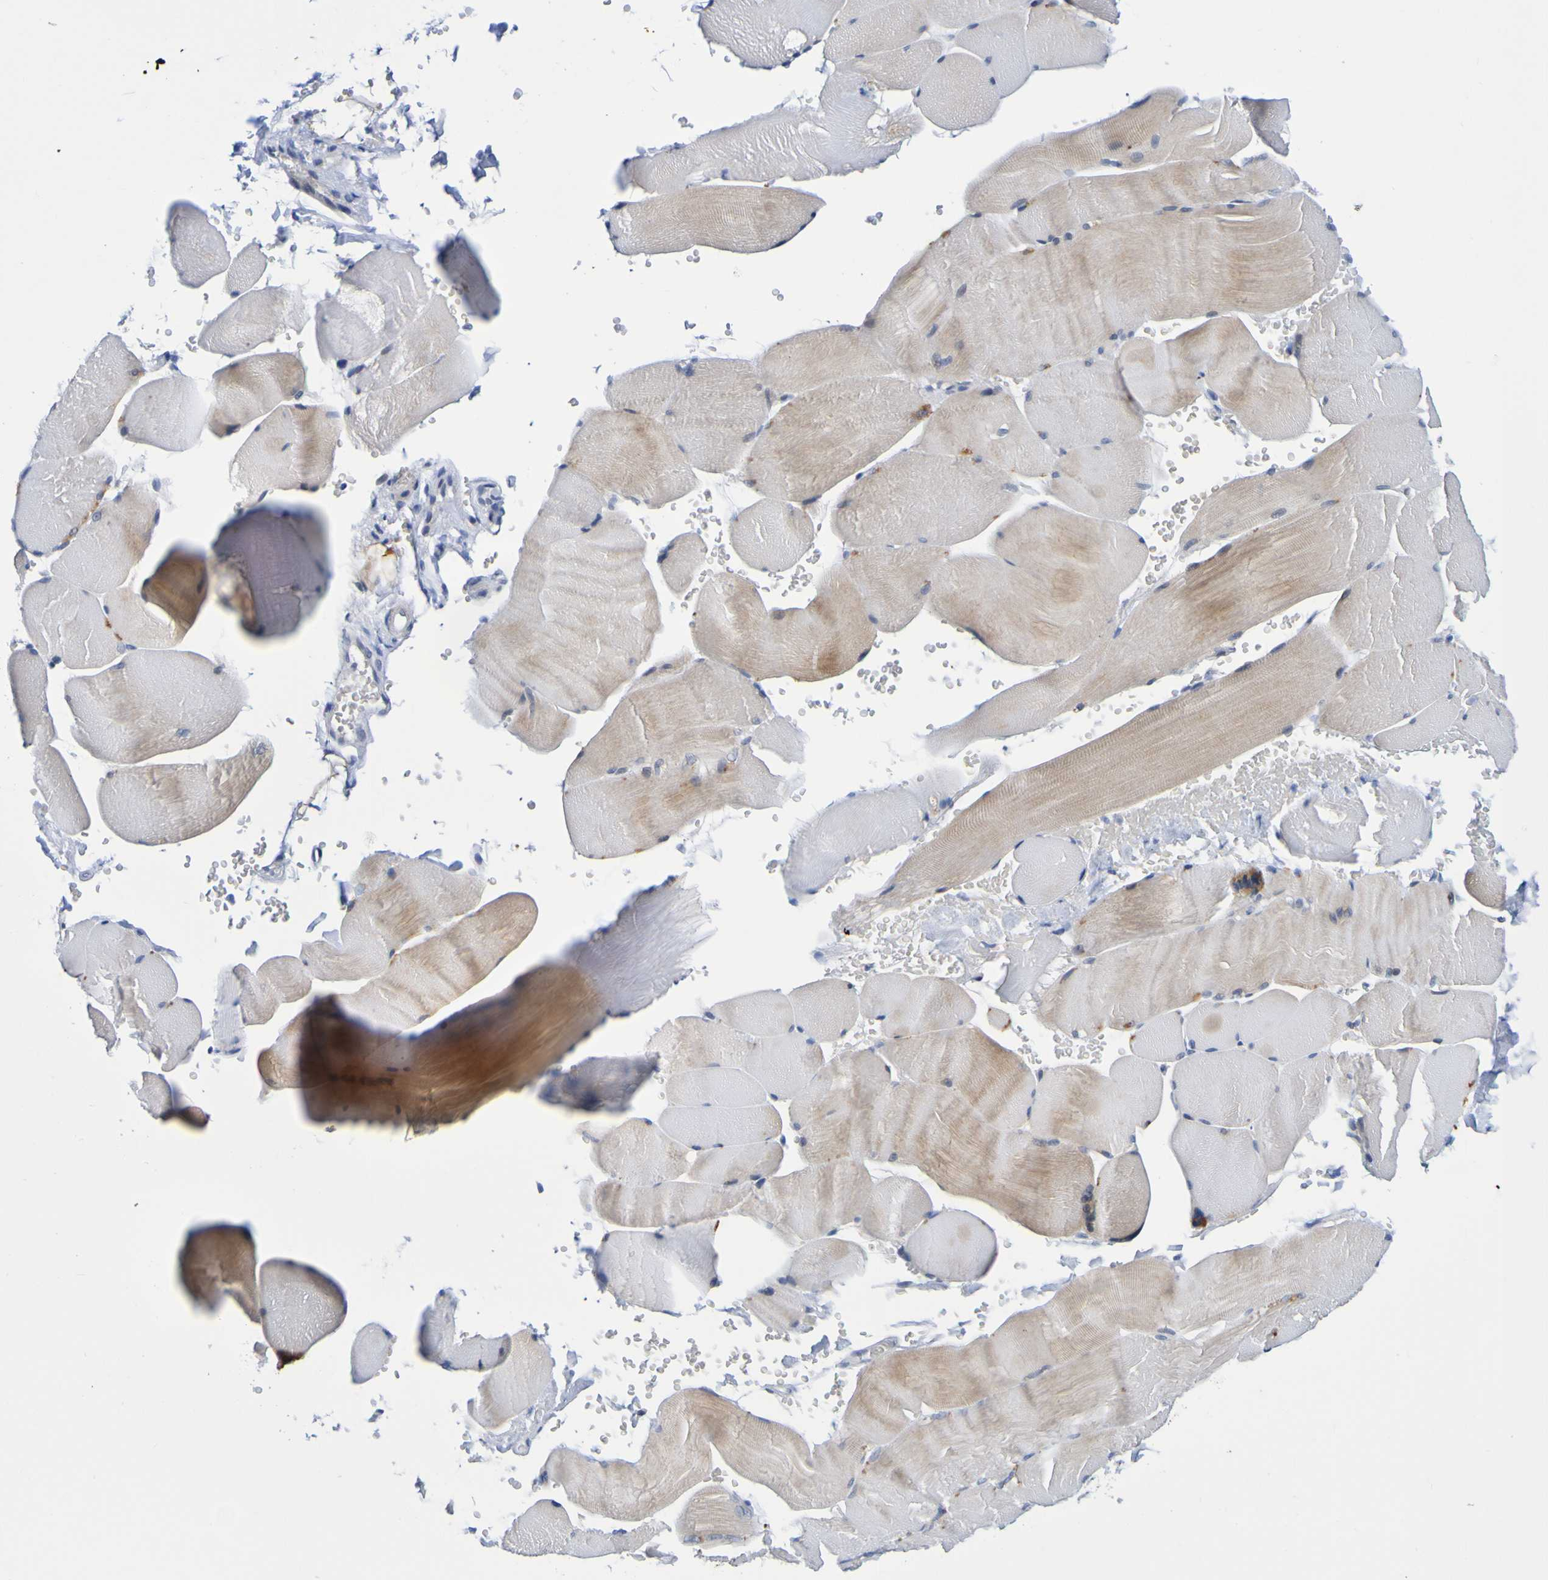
{"staining": {"intensity": "moderate", "quantity": "<25%", "location": "cytoplasmic/membranous"}, "tissue": "skeletal muscle", "cell_type": "Myocytes", "image_type": "normal", "snomed": [{"axis": "morphology", "description": "Normal tissue, NOS"}, {"axis": "topography", "description": "Skin"}, {"axis": "topography", "description": "Skeletal muscle"}], "caption": "A histopathology image of human skeletal muscle stained for a protein demonstrates moderate cytoplasmic/membranous brown staining in myocytes.", "gene": "VMA21", "patient": {"sex": "male", "age": 83}}